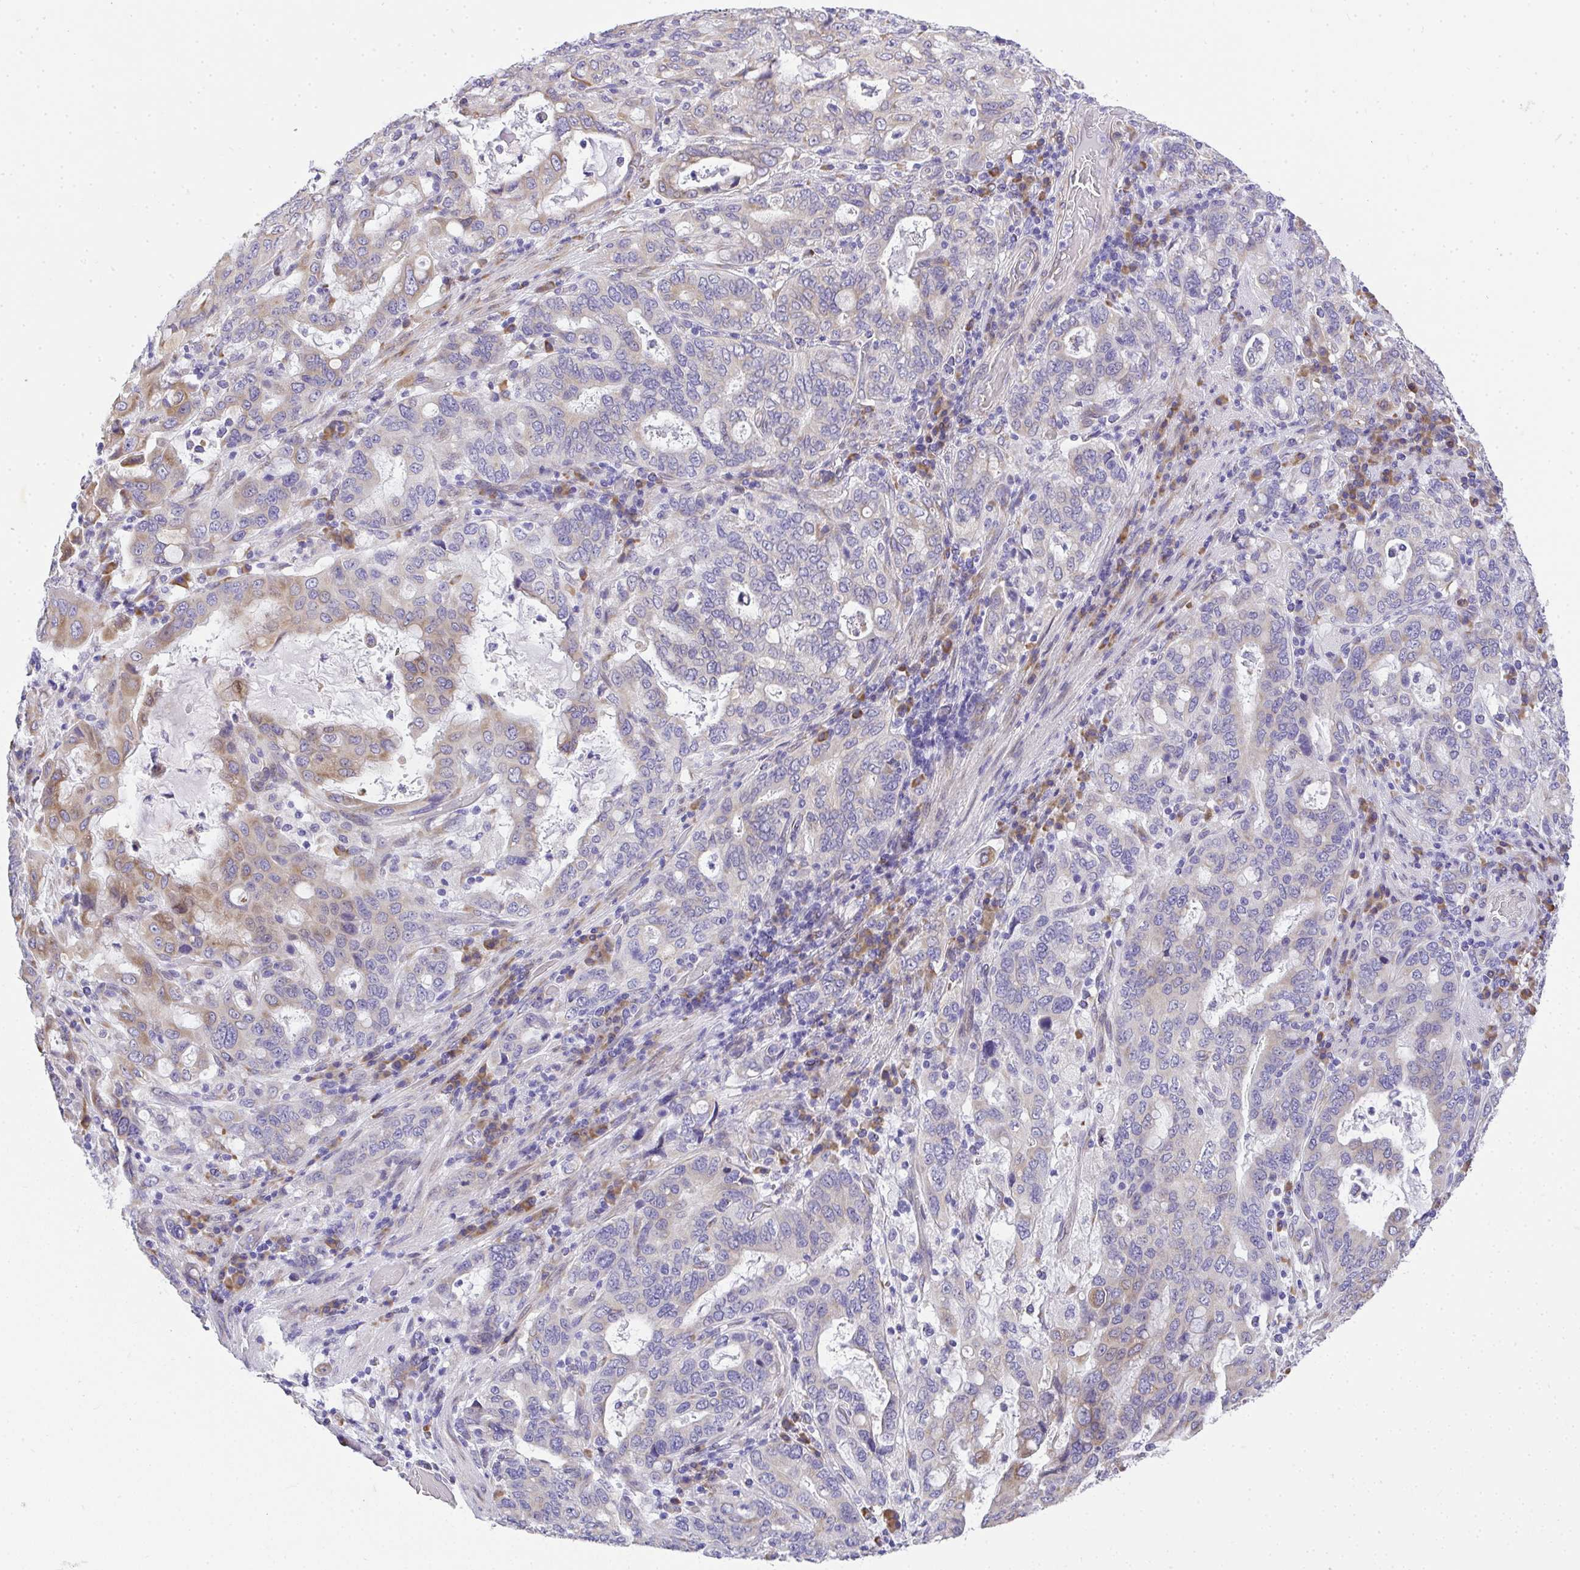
{"staining": {"intensity": "moderate", "quantity": "<25%", "location": "cytoplasmic/membranous"}, "tissue": "stomach cancer", "cell_type": "Tumor cells", "image_type": "cancer", "snomed": [{"axis": "morphology", "description": "Adenocarcinoma, NOS"}, {"axis": "topography", "description": "Stomach, upper"}, {"axis": "topography", "description": "Stomach"}], "caption": "The immunohistochemical stain labels moderate cytoplasmic/membranous positivity in tumor cells of stomach cancer tissue.", "gene": "ADRA2C", "patient": {"sex": "male", "age": 62}}